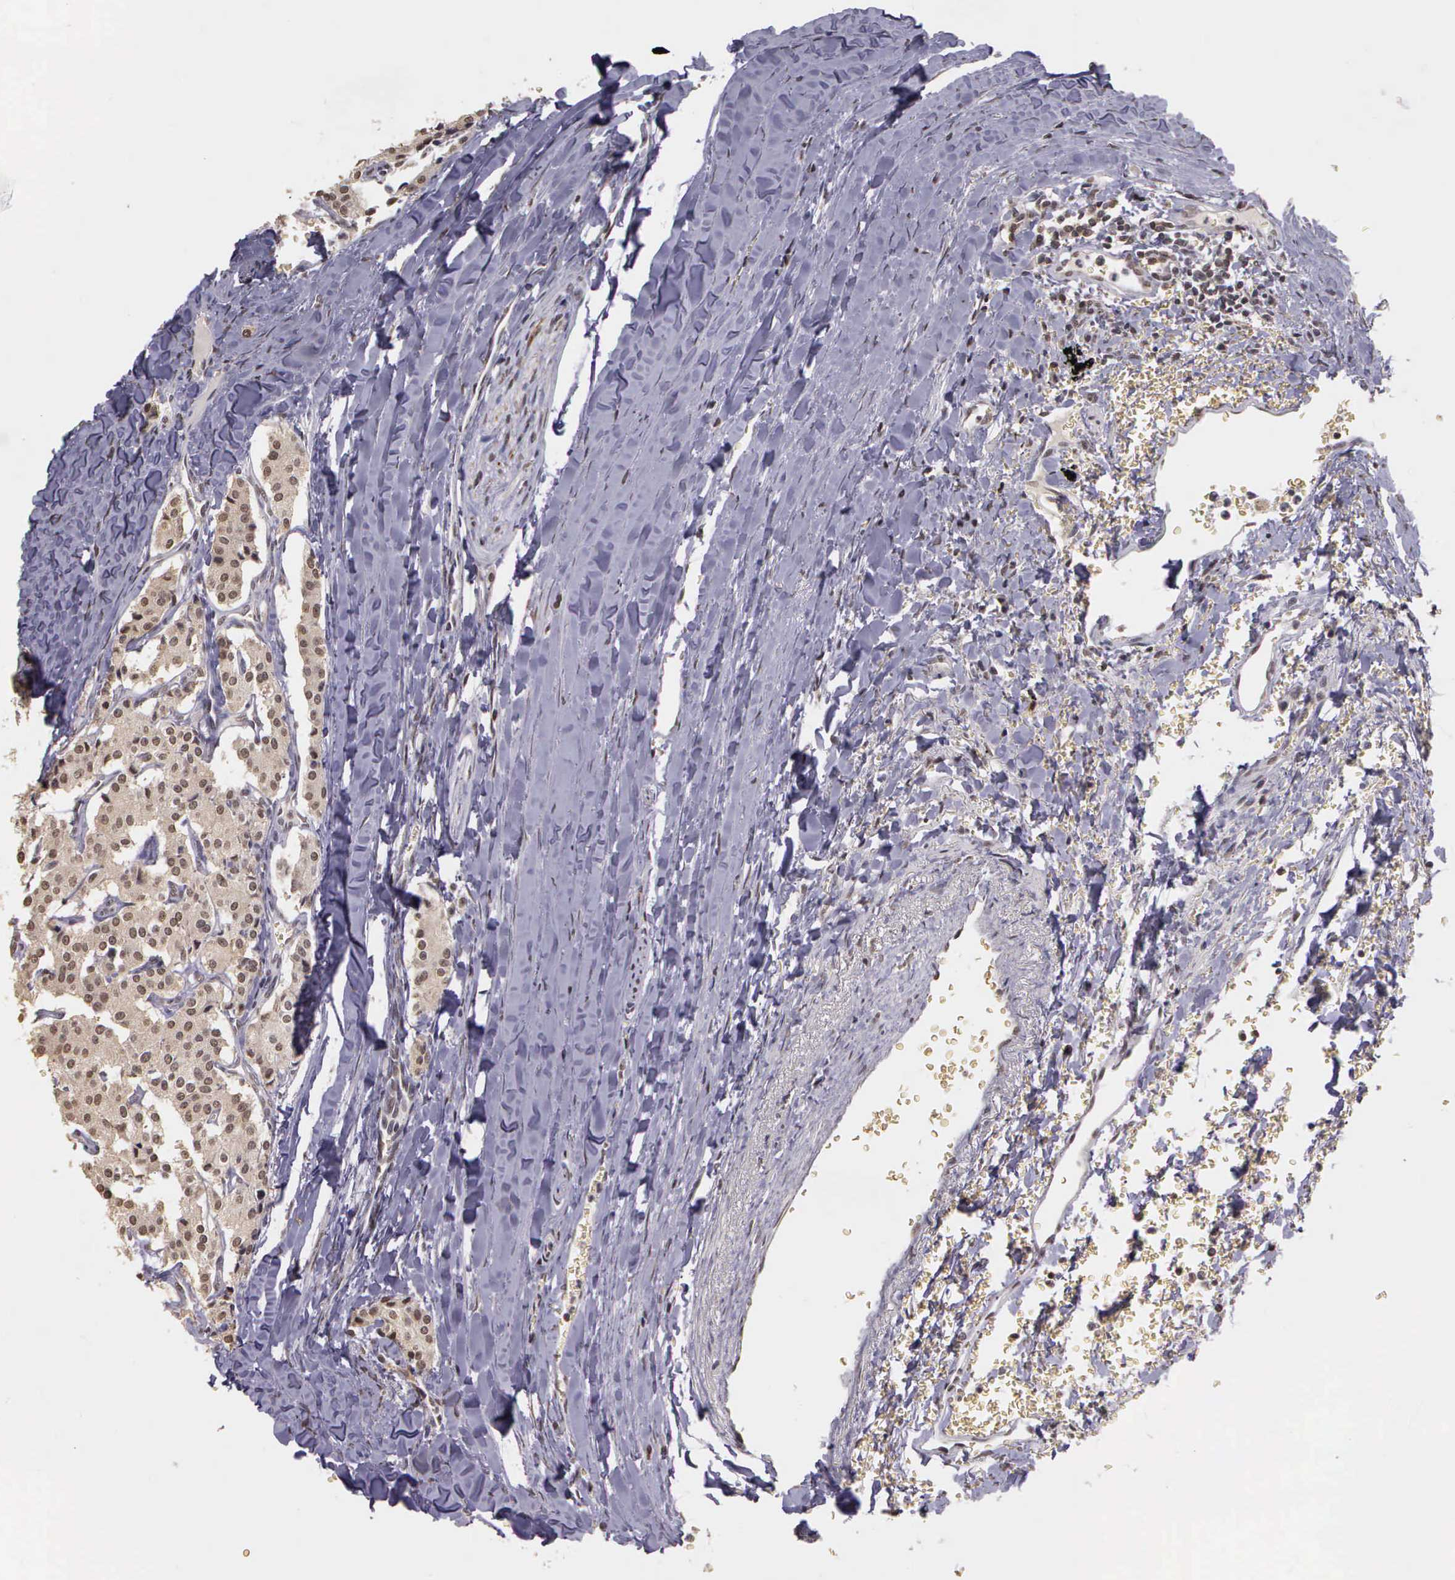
{"staining": {"intensity": "negative", "quantity": "none", "location": "none"}, "tissue": "carcinoid", "cell_type": "Tumor cells", "image_type": "cancer", "snomed": [{"axis": "morphology", "description": "Carcinoid, malignant, NOS"}, {"axis": "topography", "description": "Bronchus"}], "caption": "A high-resolution micrograph shows IHC staining of malignant carcinoid, which demonstrates no significant positivity in tumor cells.", "gene": "ARMCX5", "patient": {"sex": "male", "age": 55}}